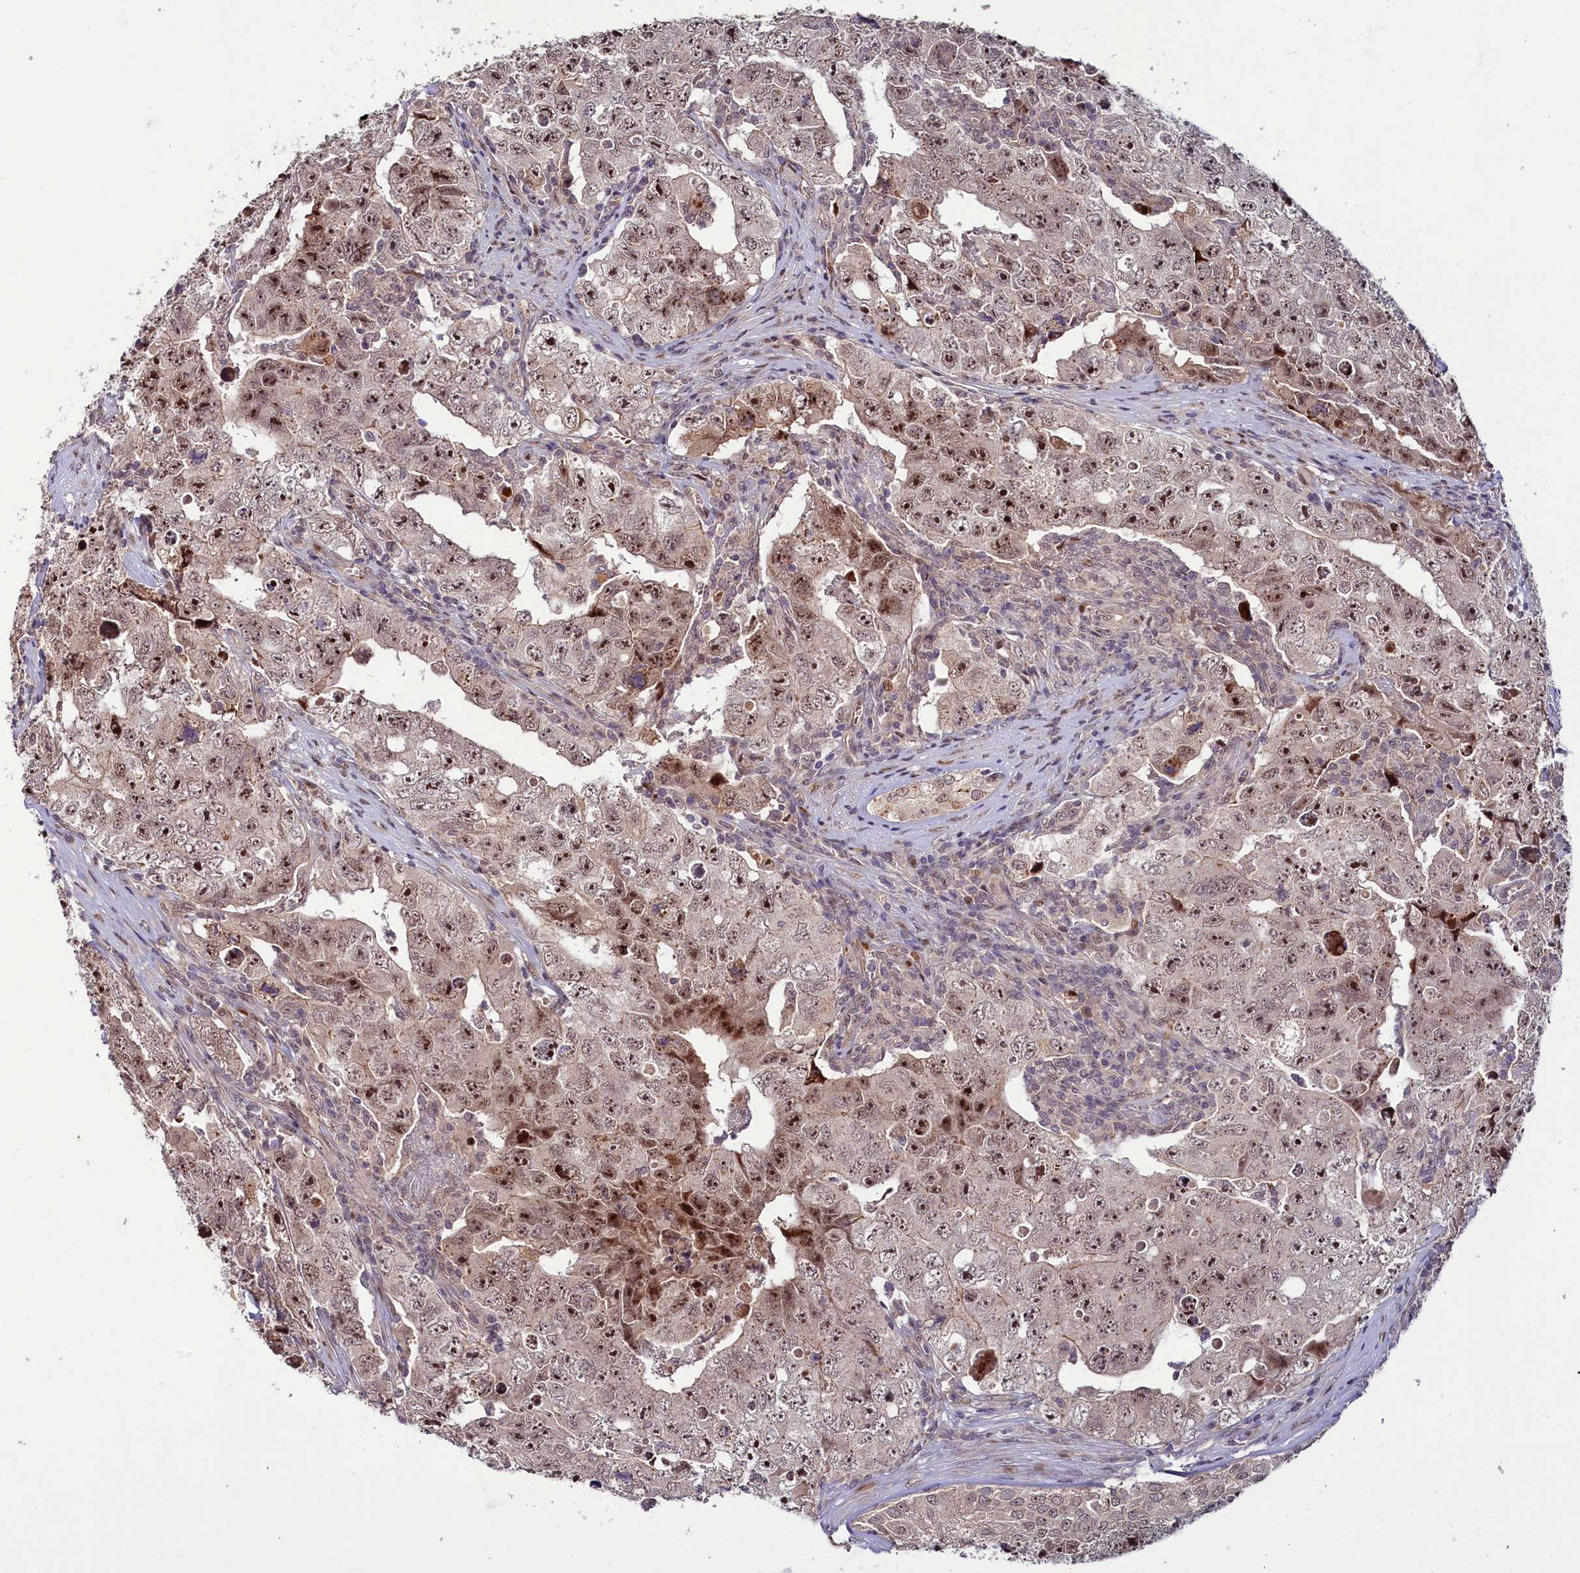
{"staining": {"intensity": "strong", "quantity": ">75%", "location": "nuclear"}, "tissue": "testis cancer", "cell_type": "Tumor cells", "image_type": "cancer", "snomed": [{"axis": "morphology", "description": "Carcinoma, Embryonal, NOS"}, {"axis": "topography", "description": "Testis"}], "caption": "Embryonal carcinoma (testis) stained with a brown dye shows strong nuclear positive positivity in approximately >75% of tumor cells.", "gene": "N4BP2L1", "patient": {"sex": "male", "age": 17}}